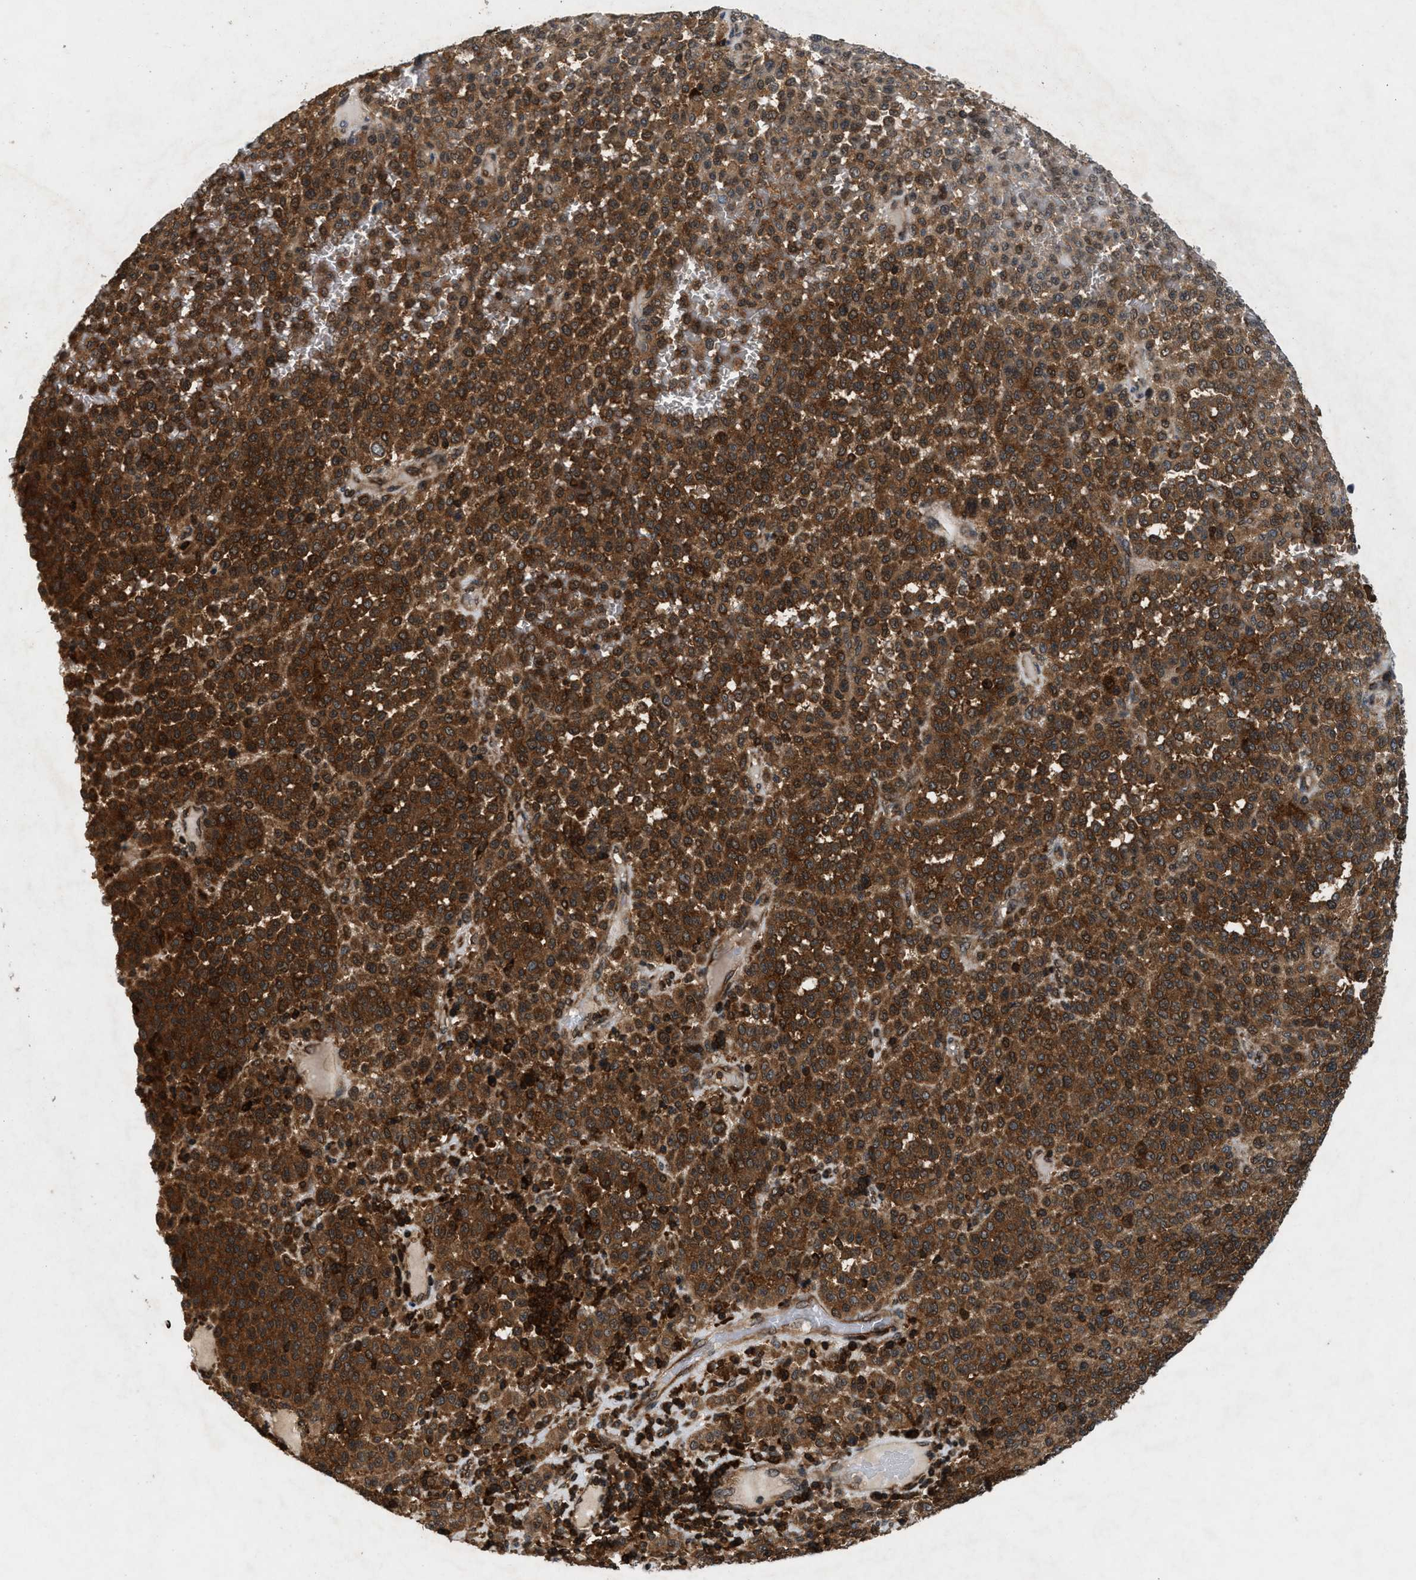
{"staining": {"intensity": "strong", "quantity": ">75%", "location": "cytoplasmic/membranous,nuclear"}, "tissue": "melanoma", "cell_type": "Tumor cells", "image_type": "cancer", "snomed": [{"axis": "morphology", "description": "Malignant melanoma, Metastatic site"}, {"axis": "topography", "description": "Pancreas"}], "caption": "IHC (DAB (3,3'-diaminobenzidine)) staining of malignant melanoma (metastatic site) shows strong cytoplasmic/membranous and nuclear protein staining in about >75% of tumor cells.", "gene": "OXSR1", "patient": {"sex": "female", "age": 30}}